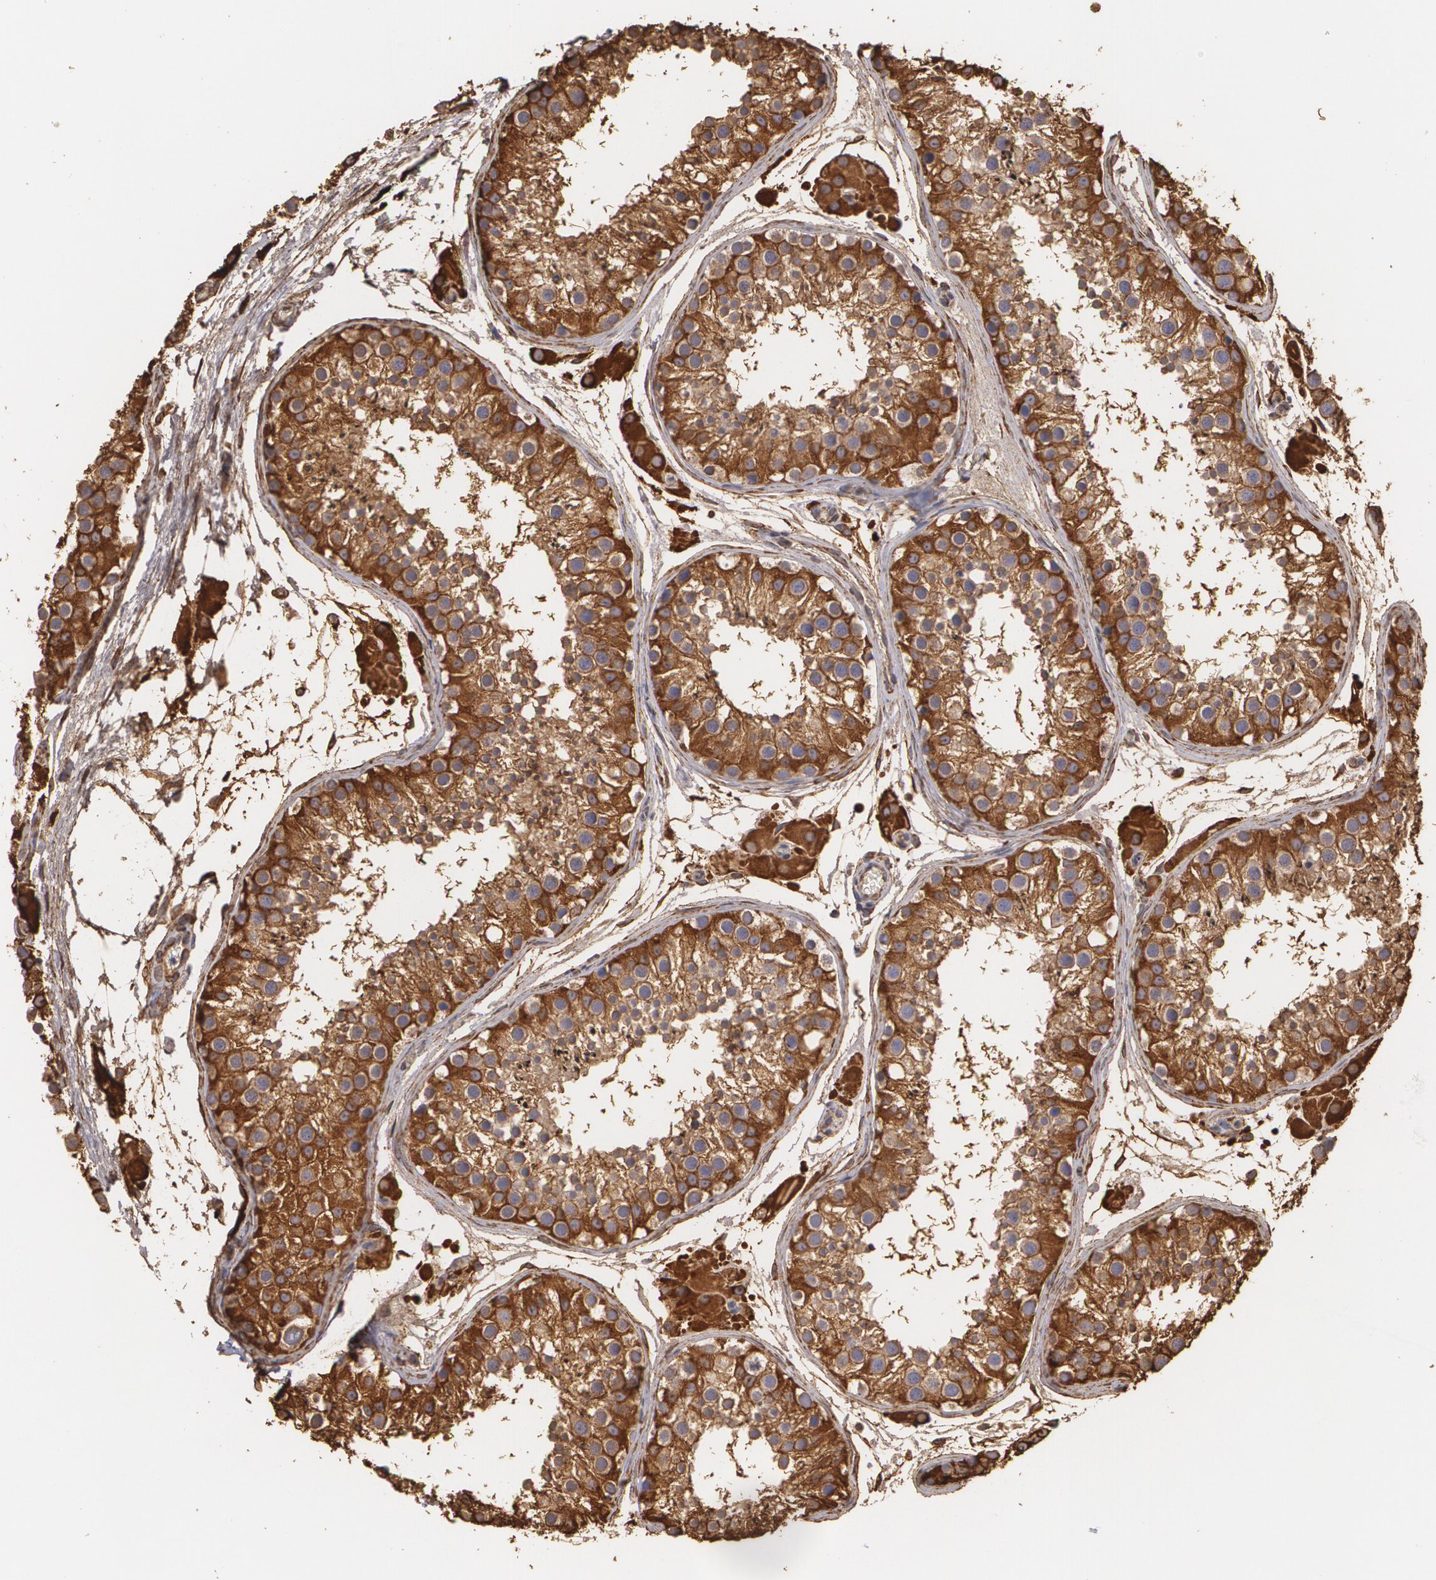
{"staining": {"intensity": "strong", "quantity": ">75%", "location": "cytoplasmic/membranous"}, "tissue": "testis", "cell_type": "Cells in seminiferous ducts", "image_type": "normal", "snomed": [{"axis": "morphology", "description": "Normal tissue, NOS"}, {"axis": "topography", "description": "Testis"}], "caption": "Immunohistochemical staining of normal testis displays high levels of strong cytoplasmic/membranous expression in approximately >75% of cells in seminiferous ducts. (Brightfield microscopy of DAB IHC at high magnification).", "gene": "CYB5R3", "patient": {"sex": "male", "age": 29}}